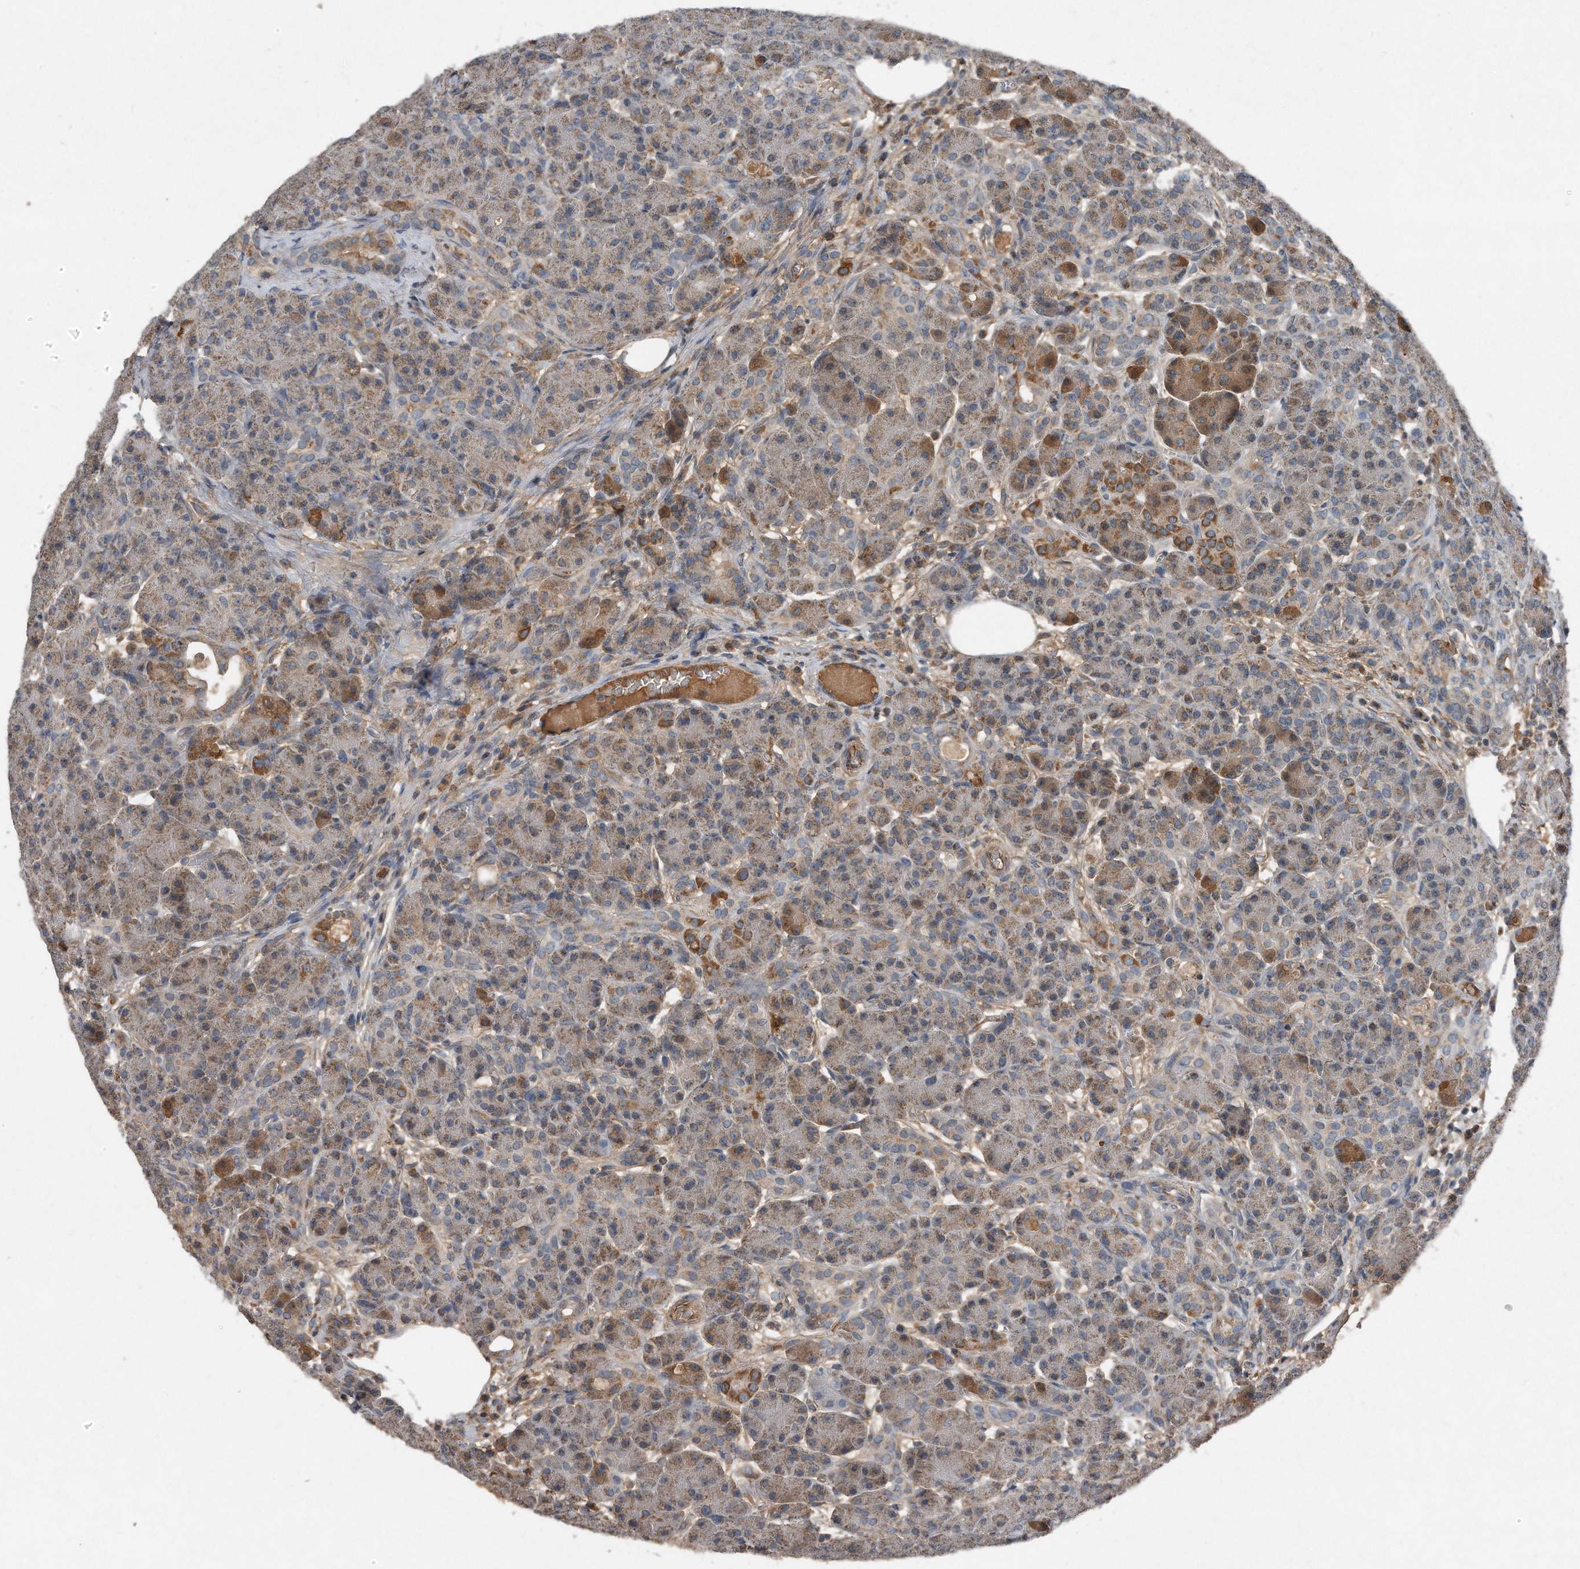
{"staining": {"intensity": "moderate", "quantity": "25%-75%", "location": "cytoplasmic/membranous"}, "tissue": "pancreas", "cell_type": "Exocrine glandular cells", "image_type": "normal", "snomed": [{"axis": "morphology", "description": "Normal tissue, NOS"}, {"axis": "topography", "description": "Pancreas"}], "caption": "A brown stain shows moderate cytoplasmic/membranous positivity of a protein in exocrine glandular cells of benign human pancreas. (IHC, brightfield microscopy, high magnification).", "gene": "SDHA", "patient": {"sex": "male", "age": 63}}